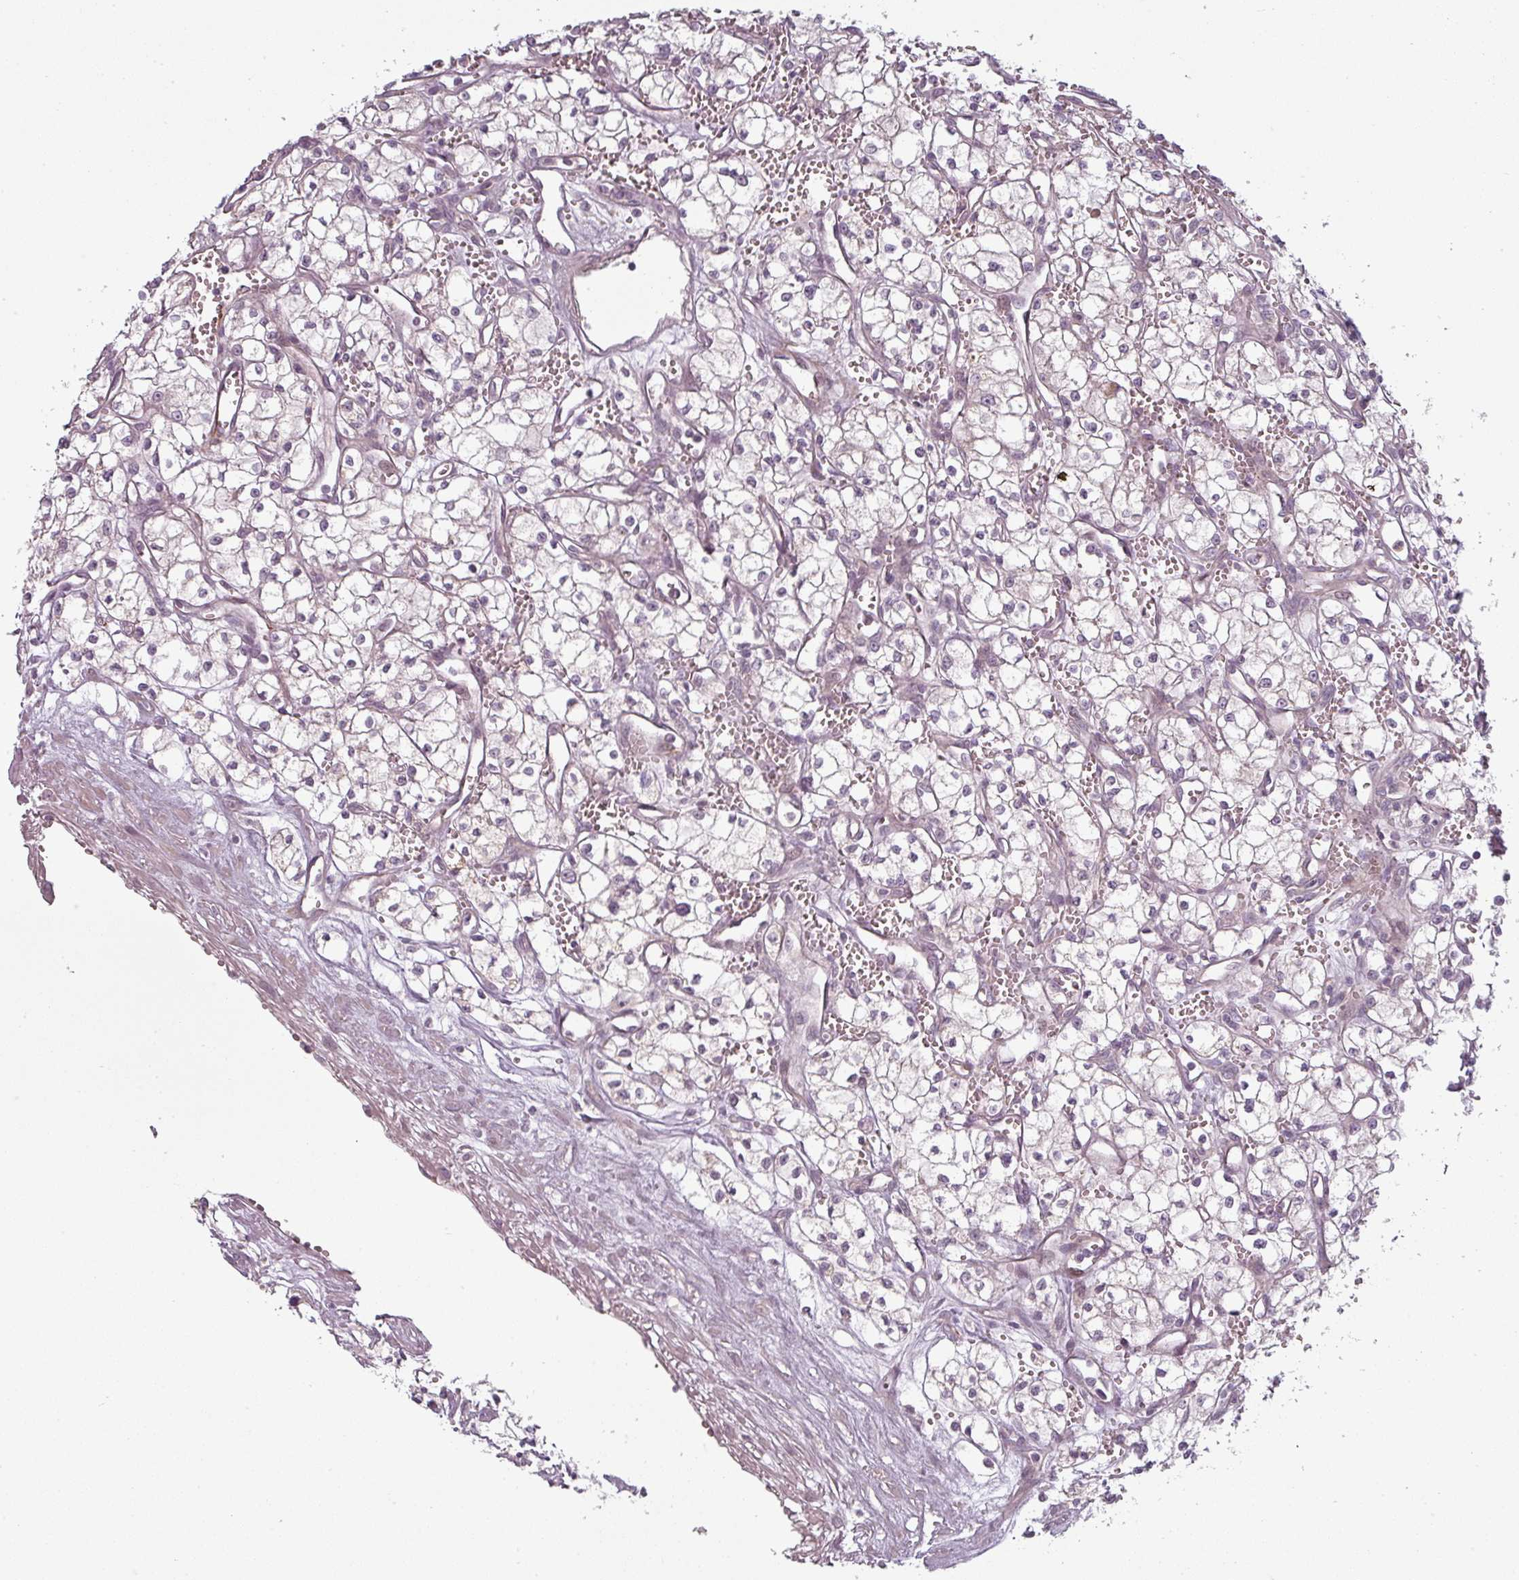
{"staining": {"intensity": "negative", "quantity": "none", "location": "none"}, "tissue": "renal cancer", "cell_type": "Tumor cells", "image_type": "cancer", "snomed": [{"axis": "morphology", "description": "Adenocarcinoma, NOS"}, {"axis": "topography", "description": "Kidney"}], "caption": "Image shows no significant protein staining in tumor cells of renal cancer.", "gene": "SLC16A9", "patient": {"sex": "male", "age": 59}}